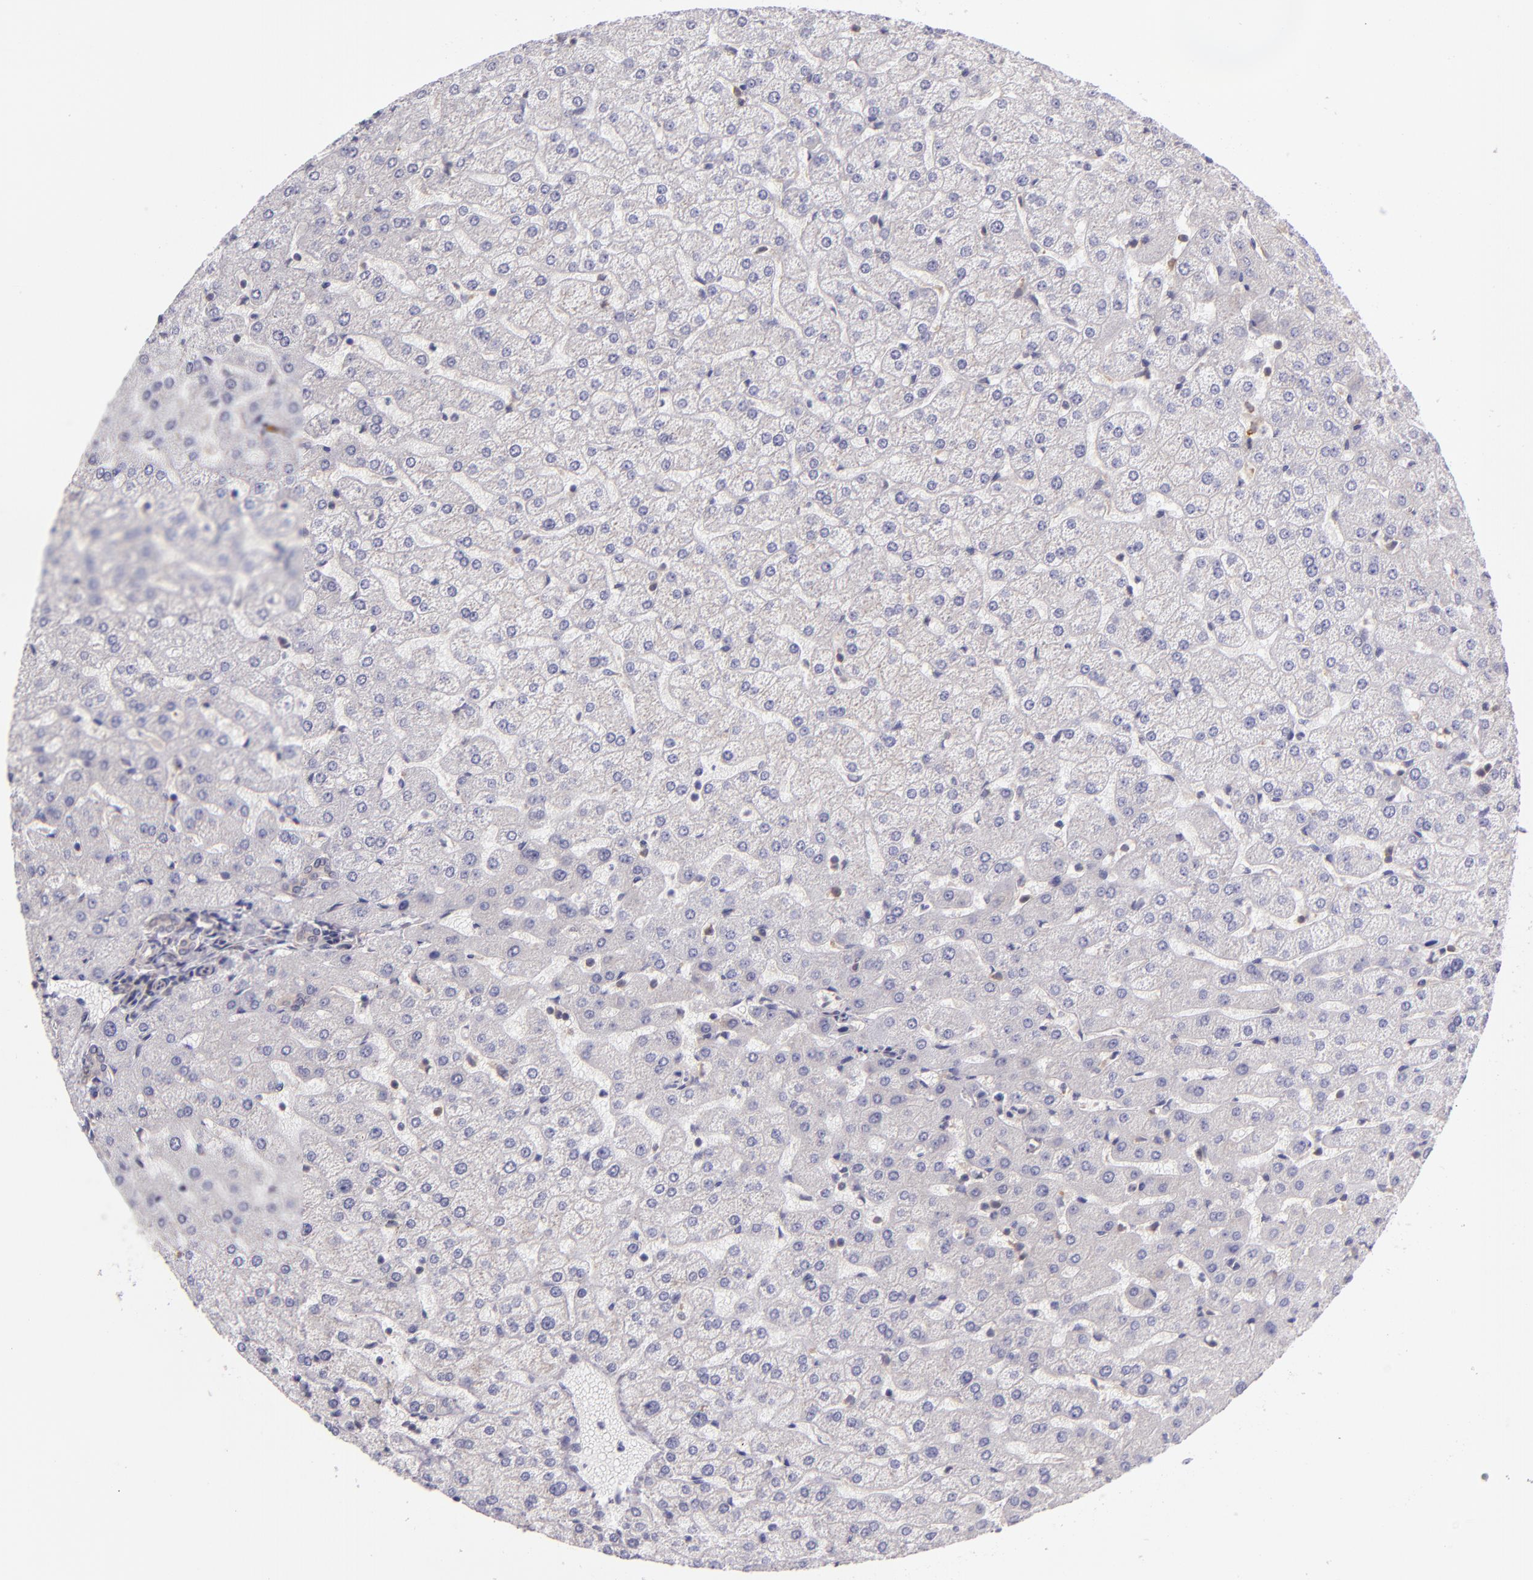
{"staining": {"intensity": "negative", "quantity": "none", "location": "none"}, "tissue": "liver", "cell_type": "Cholangiocytes", "image_type": "normal", "snomed": [{"axis": "morphology", "description": "Normal tissue, NOS"}, {"axis": "morphology", "description": "Fibrosis, NOS"}, {"axis": "topography", "description": "Liver"}], "caption": "Liver stained for a protein using immunohistochemistry (IHC) exhibits no positivity cholangiocytes.", "gene": "UPF3B", "patient": {"sex": "female", "age": 29}}